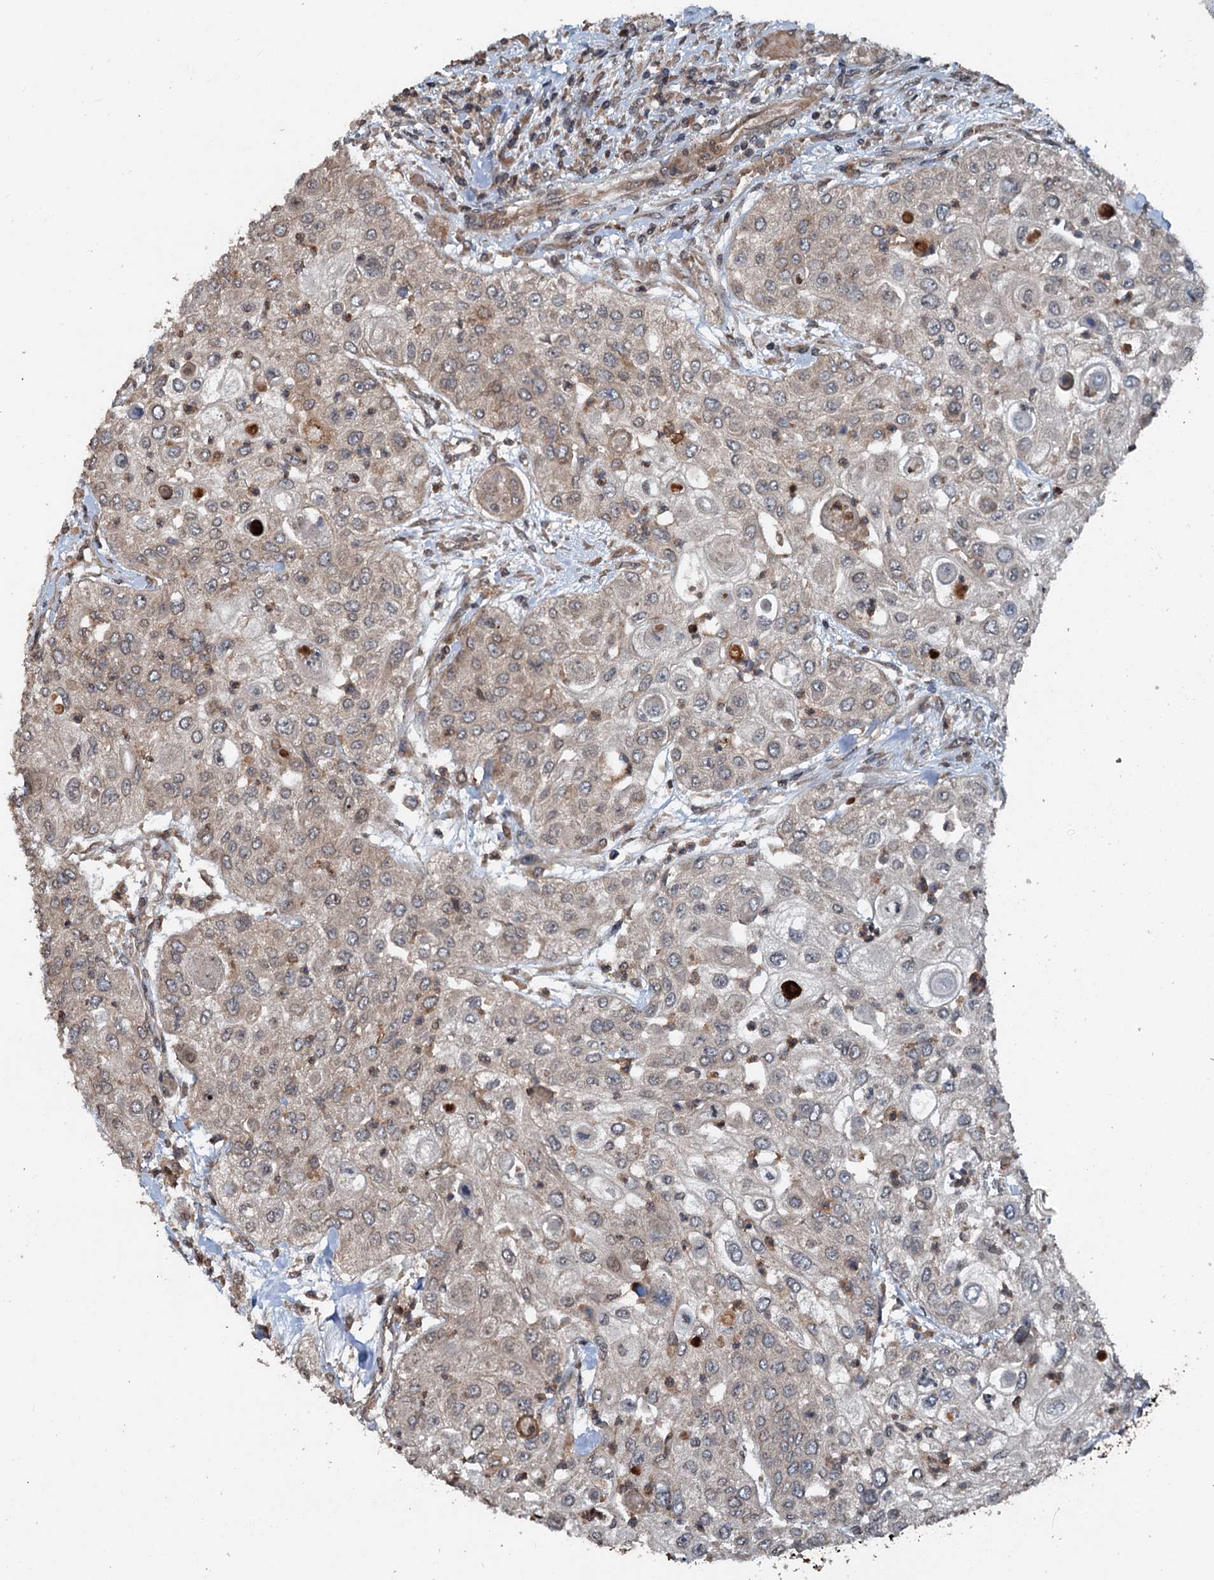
{"staining": {"intensity": "weak", "quantity": "25%-75%", "location": "cytoplasmic/membranous"}, "tissue": "urothelial cancer", "cell_type": "Tumor cells", "image_type": "cancer", "snomed": [{"axis": "morphology", "description": "Urothelial carcinoma, High grade"}, {"axis": "topography", "description": "Urinary bladder"}], "caption": "Urothelial carcinoma (high-grade) stained with a brown dye shows weak cytoplasmic/membranous positive expression in approximately 25%-75% of tumor cells.", "gene": "N4BP2L2", "patient": {"sex": "female", "age": 79}}